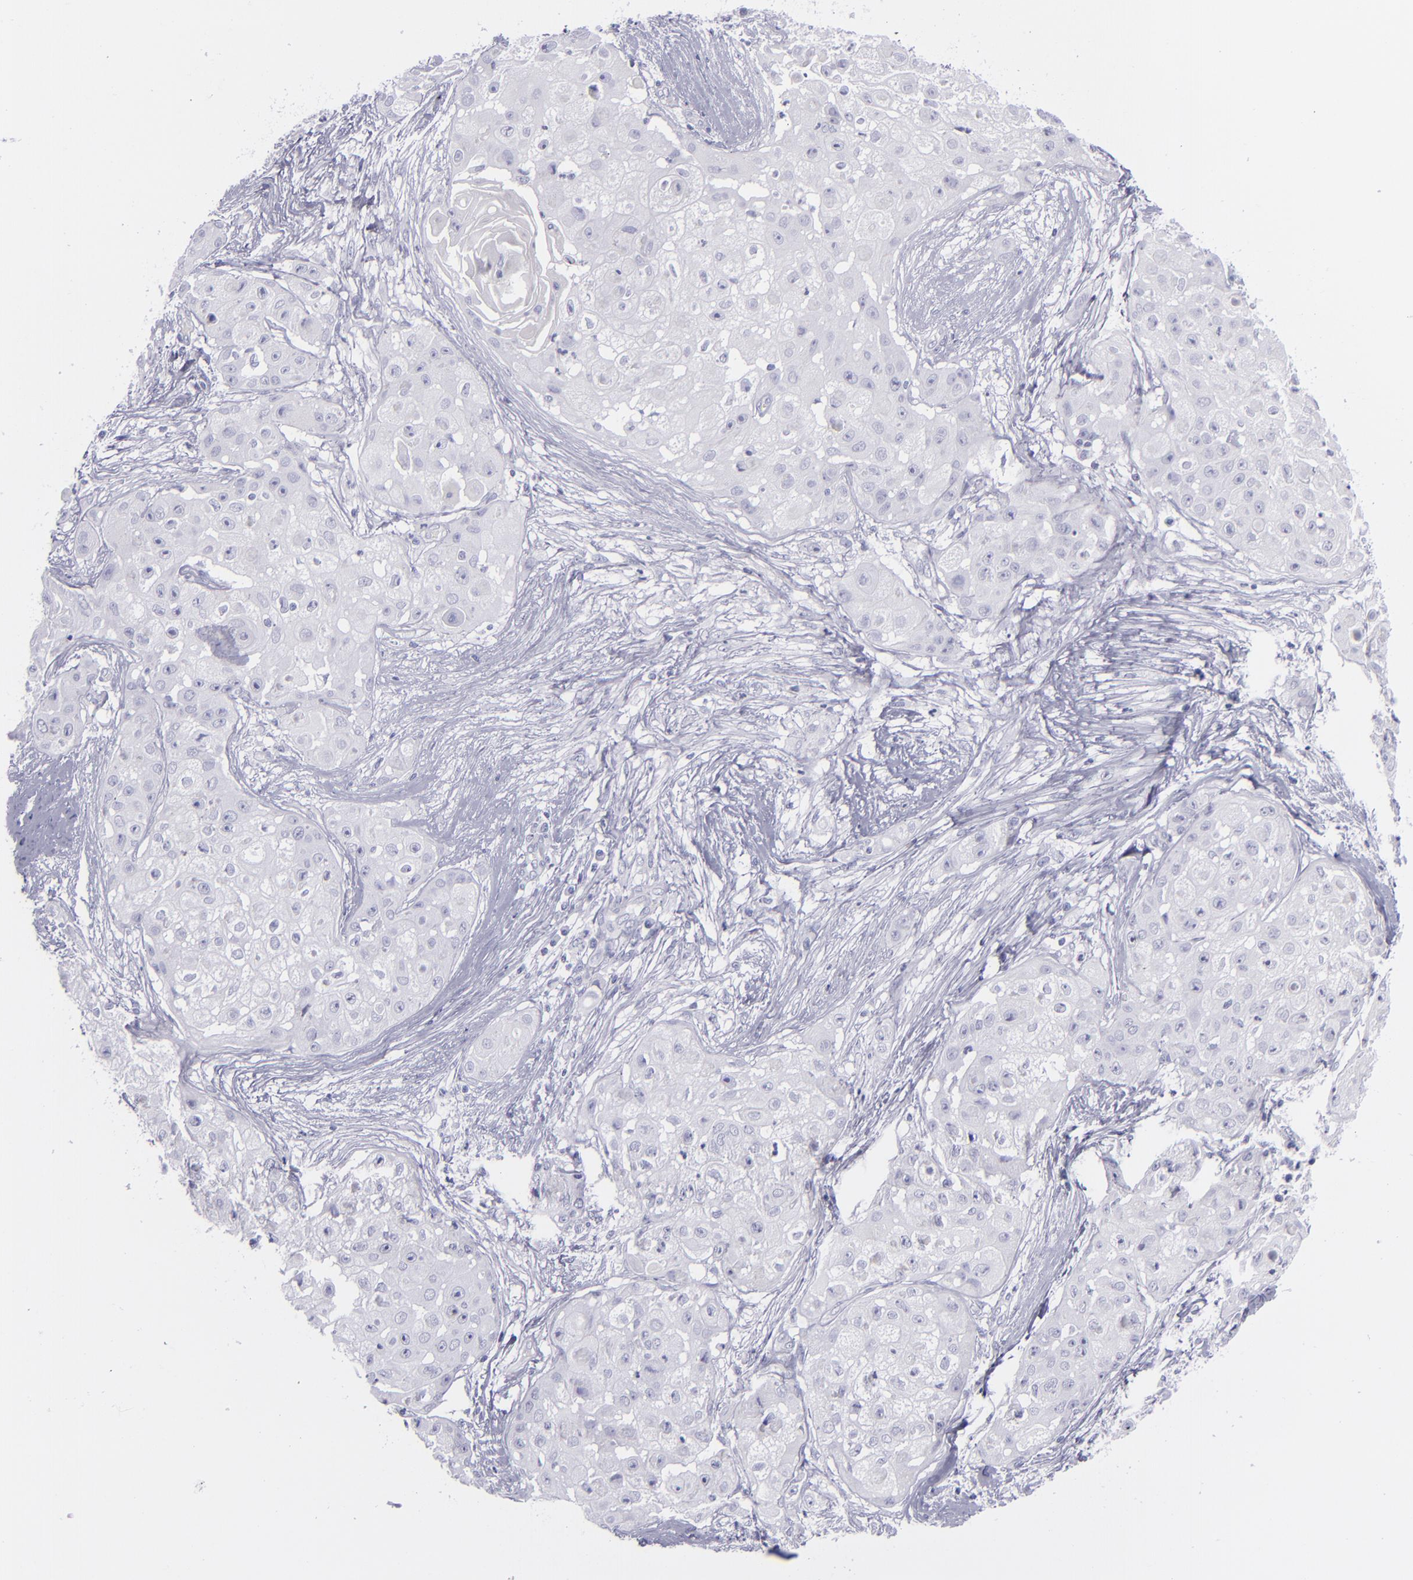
{"staining": {"intensity": "negative", "quantity": "none", "location": "none"}, "tissue": "skin cancer", "cell_type": "Tumor cells", "image_type": "cancer", "snomed": [{"axis": "morphology", "description": "Squamous cell carcinoma, NOS"}, {"axis": "topography", "description": "Skin"}], "caption": "Immunohistochemical staining of human skin cancer reveals no significant positivity in tumor cells. (DAB immunohistochemistry, high magnification).", "gene": "CD22", "patient": {"sex": "female", "age": 57}}